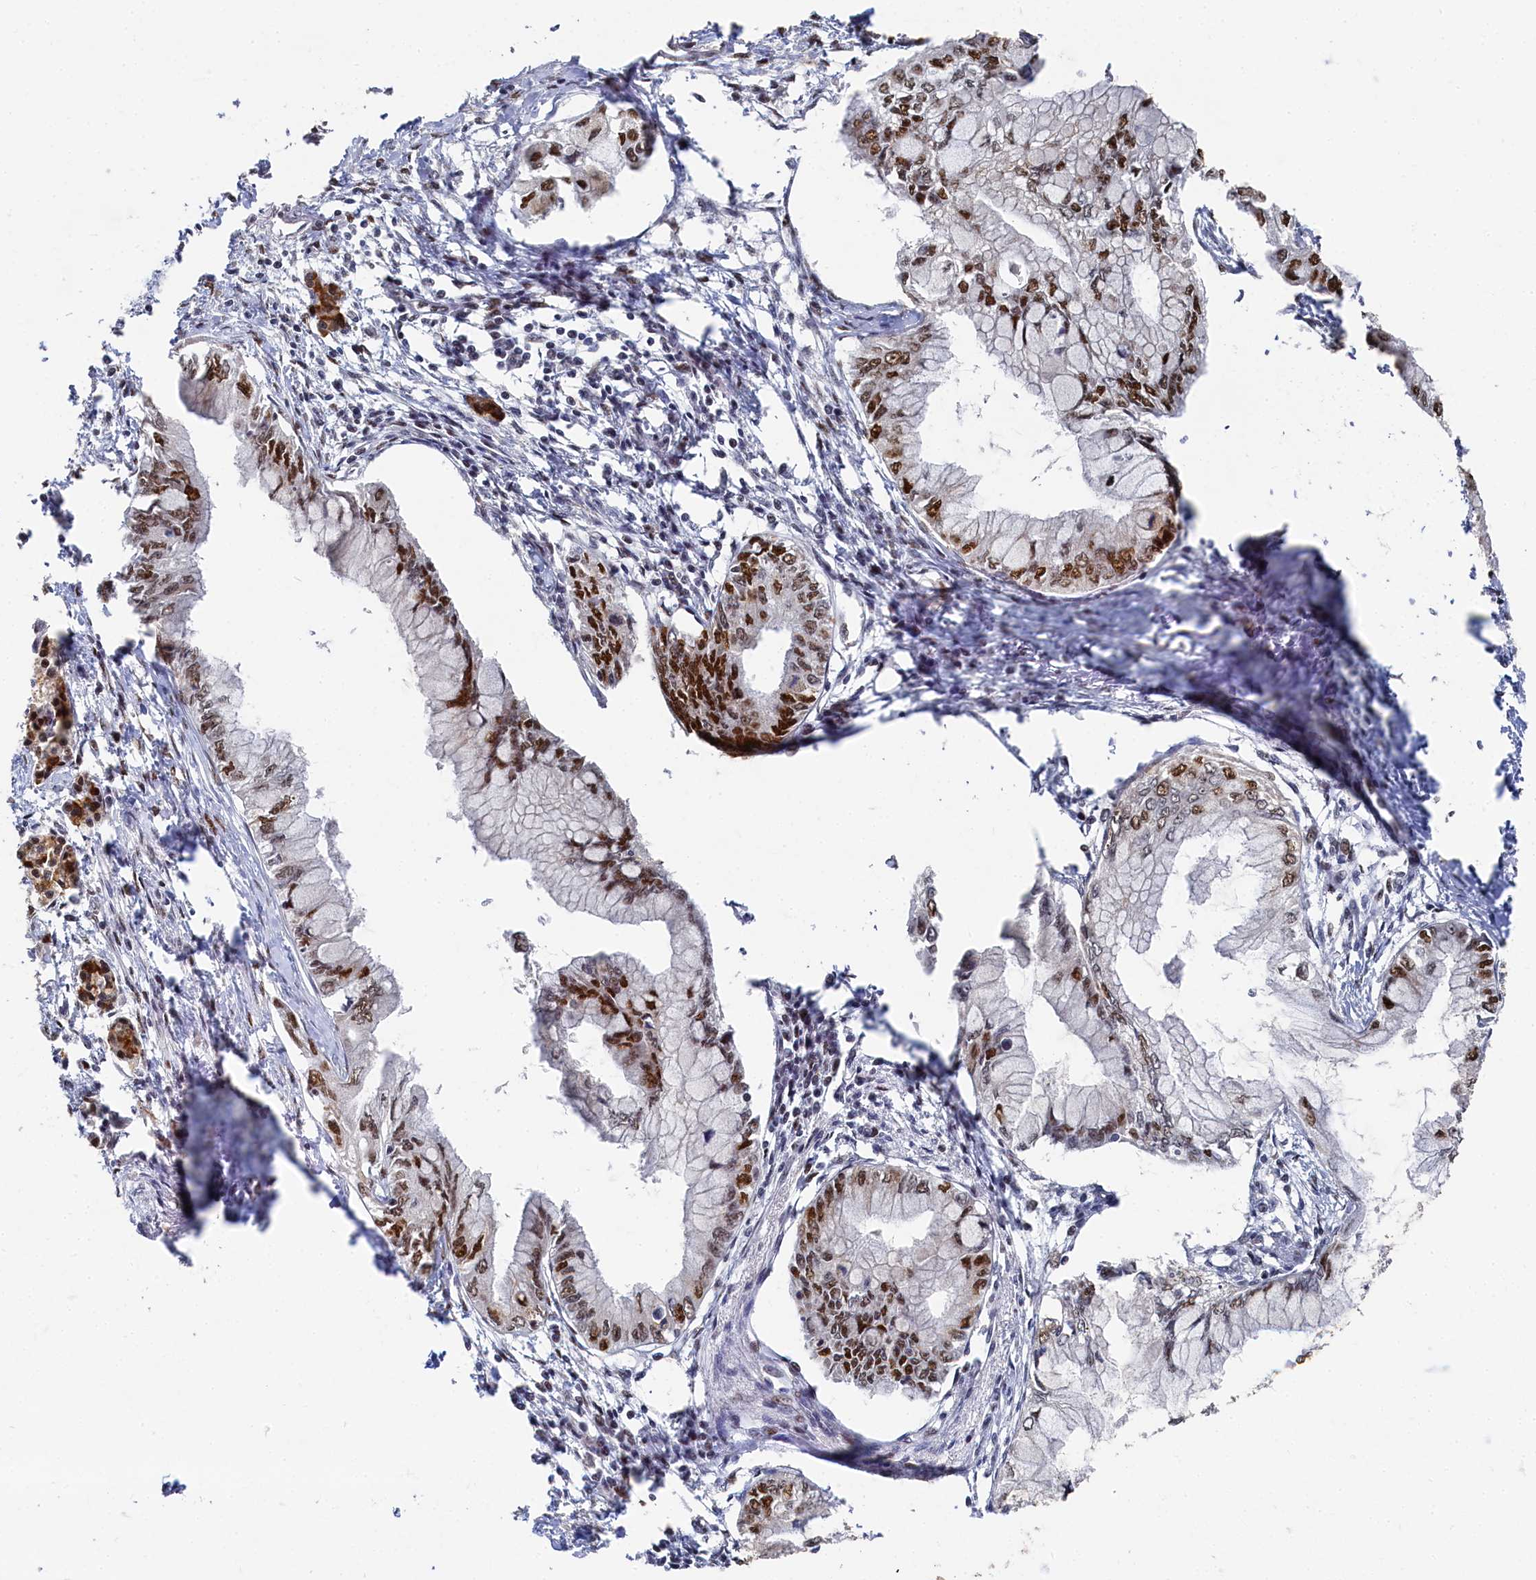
{"staining": {"intensity": "strong", "quantity": "25%-75%", "location": "nuclear"}, "tissue": "pancreatic cancer", "cell_type": "Tumor cells", "image_type": "cancer", "snomed": [{"axis": "morphology", "description": "Adenocarcinoma, NOS"}, {"axis": "topography", "description": "Pancreas"}], "caption": "Protein staining displays strong nuclear positivity in about 25%-75% of tumor cells in pancreatic adenocarcinoma.", "gene": "BUB3", "patient": {"sex": "male", "age": 48}}